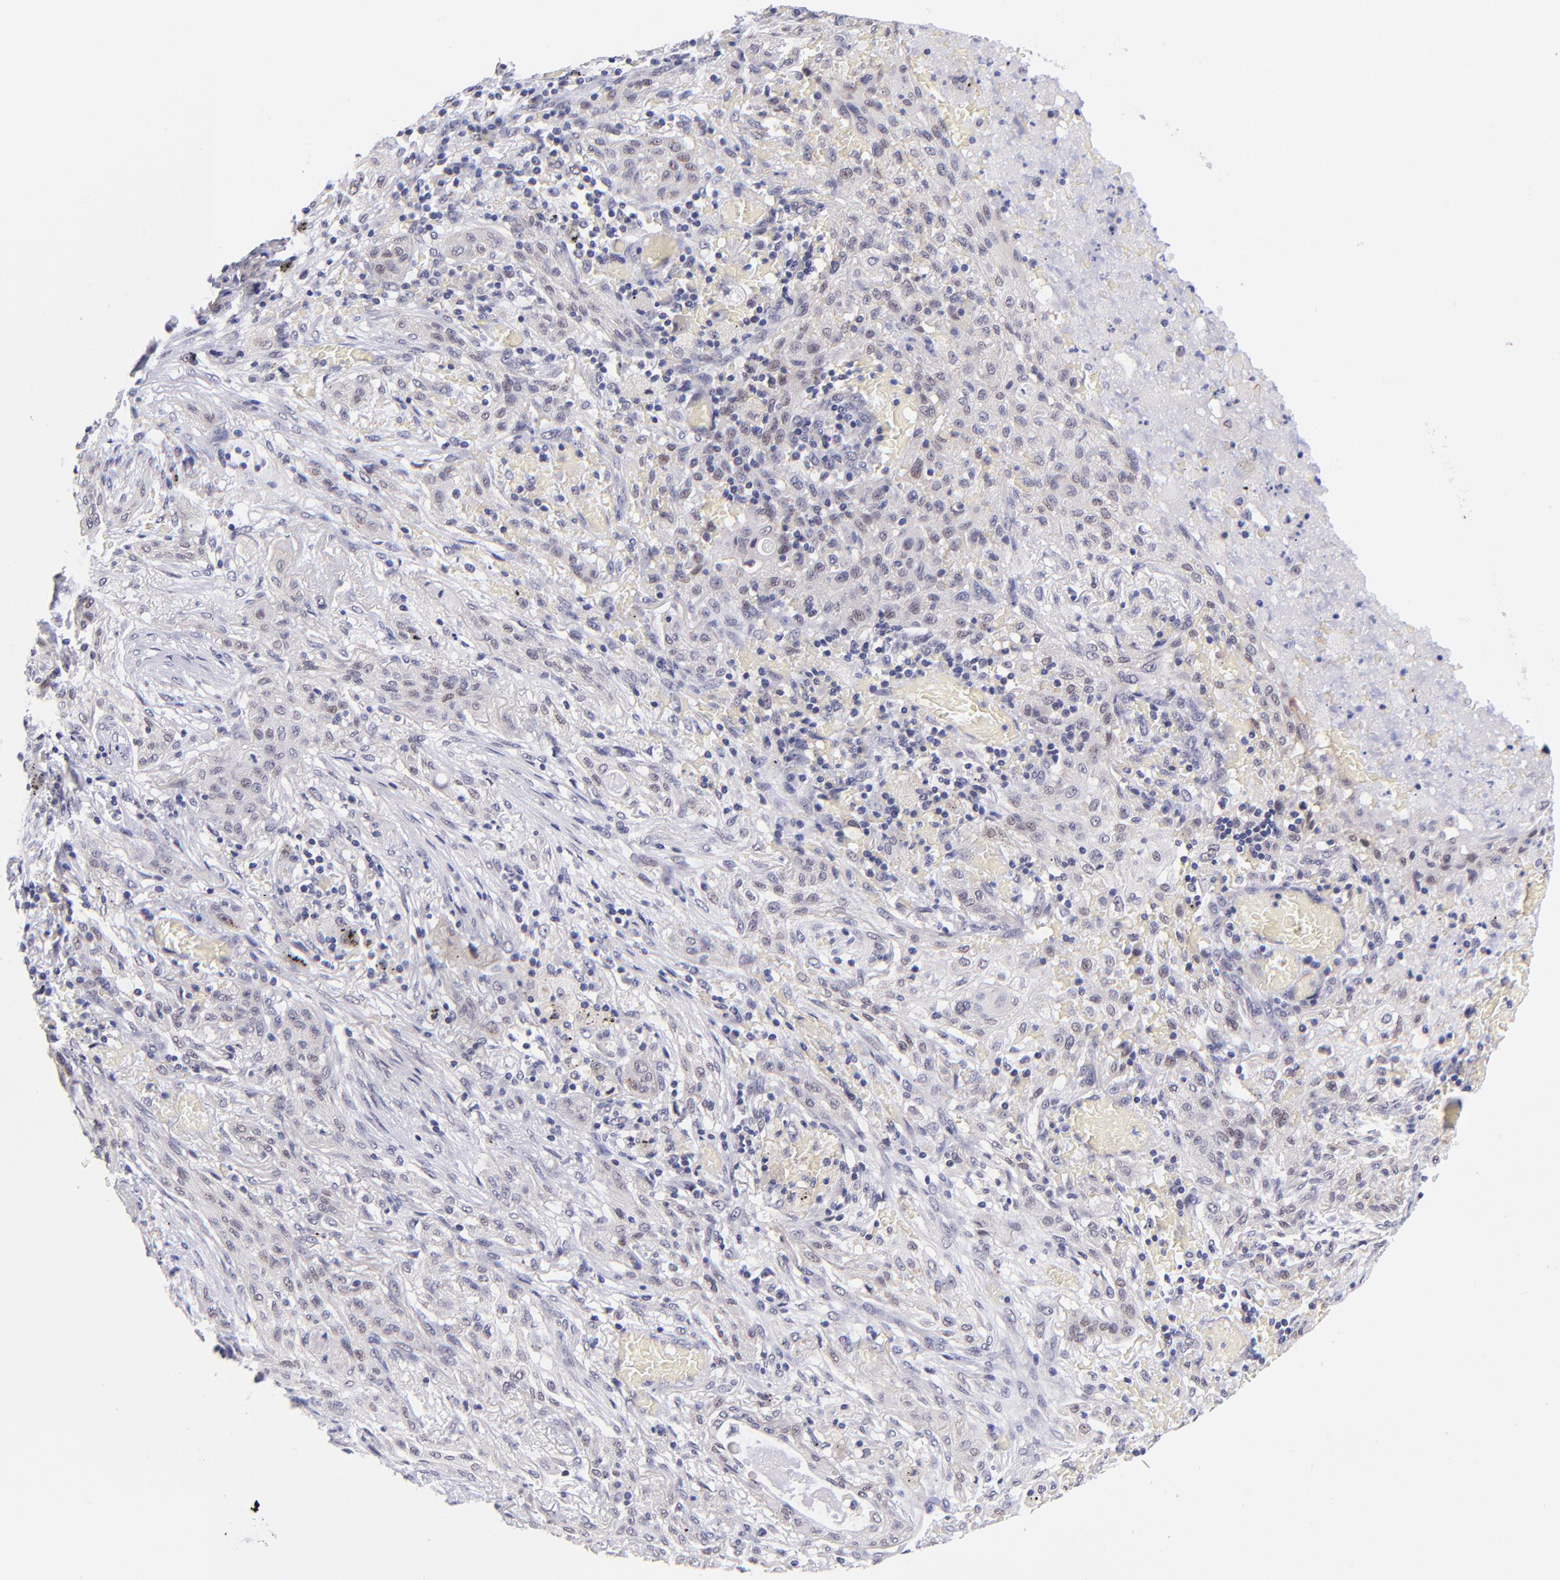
{"staining": {"intensity": "weak", "quantity": "<25%", "location": "nuclear"}, "tissue": "lung cancer", "cell_type": "Tumor cells", "image_type": "cancer", "snomed": [{"axis": "morphology", "description": "Squamous cell carcinoma, NOS"}, {"axis": "topography", "description": "Lung"}], "caption": "This is a micrograph of IHC staining of lung cancer (squamous cell carcinoma), which shows no expression in tumor cells.", "gene": "SOX6", "patient": {"sex": "female", "age": 47}}